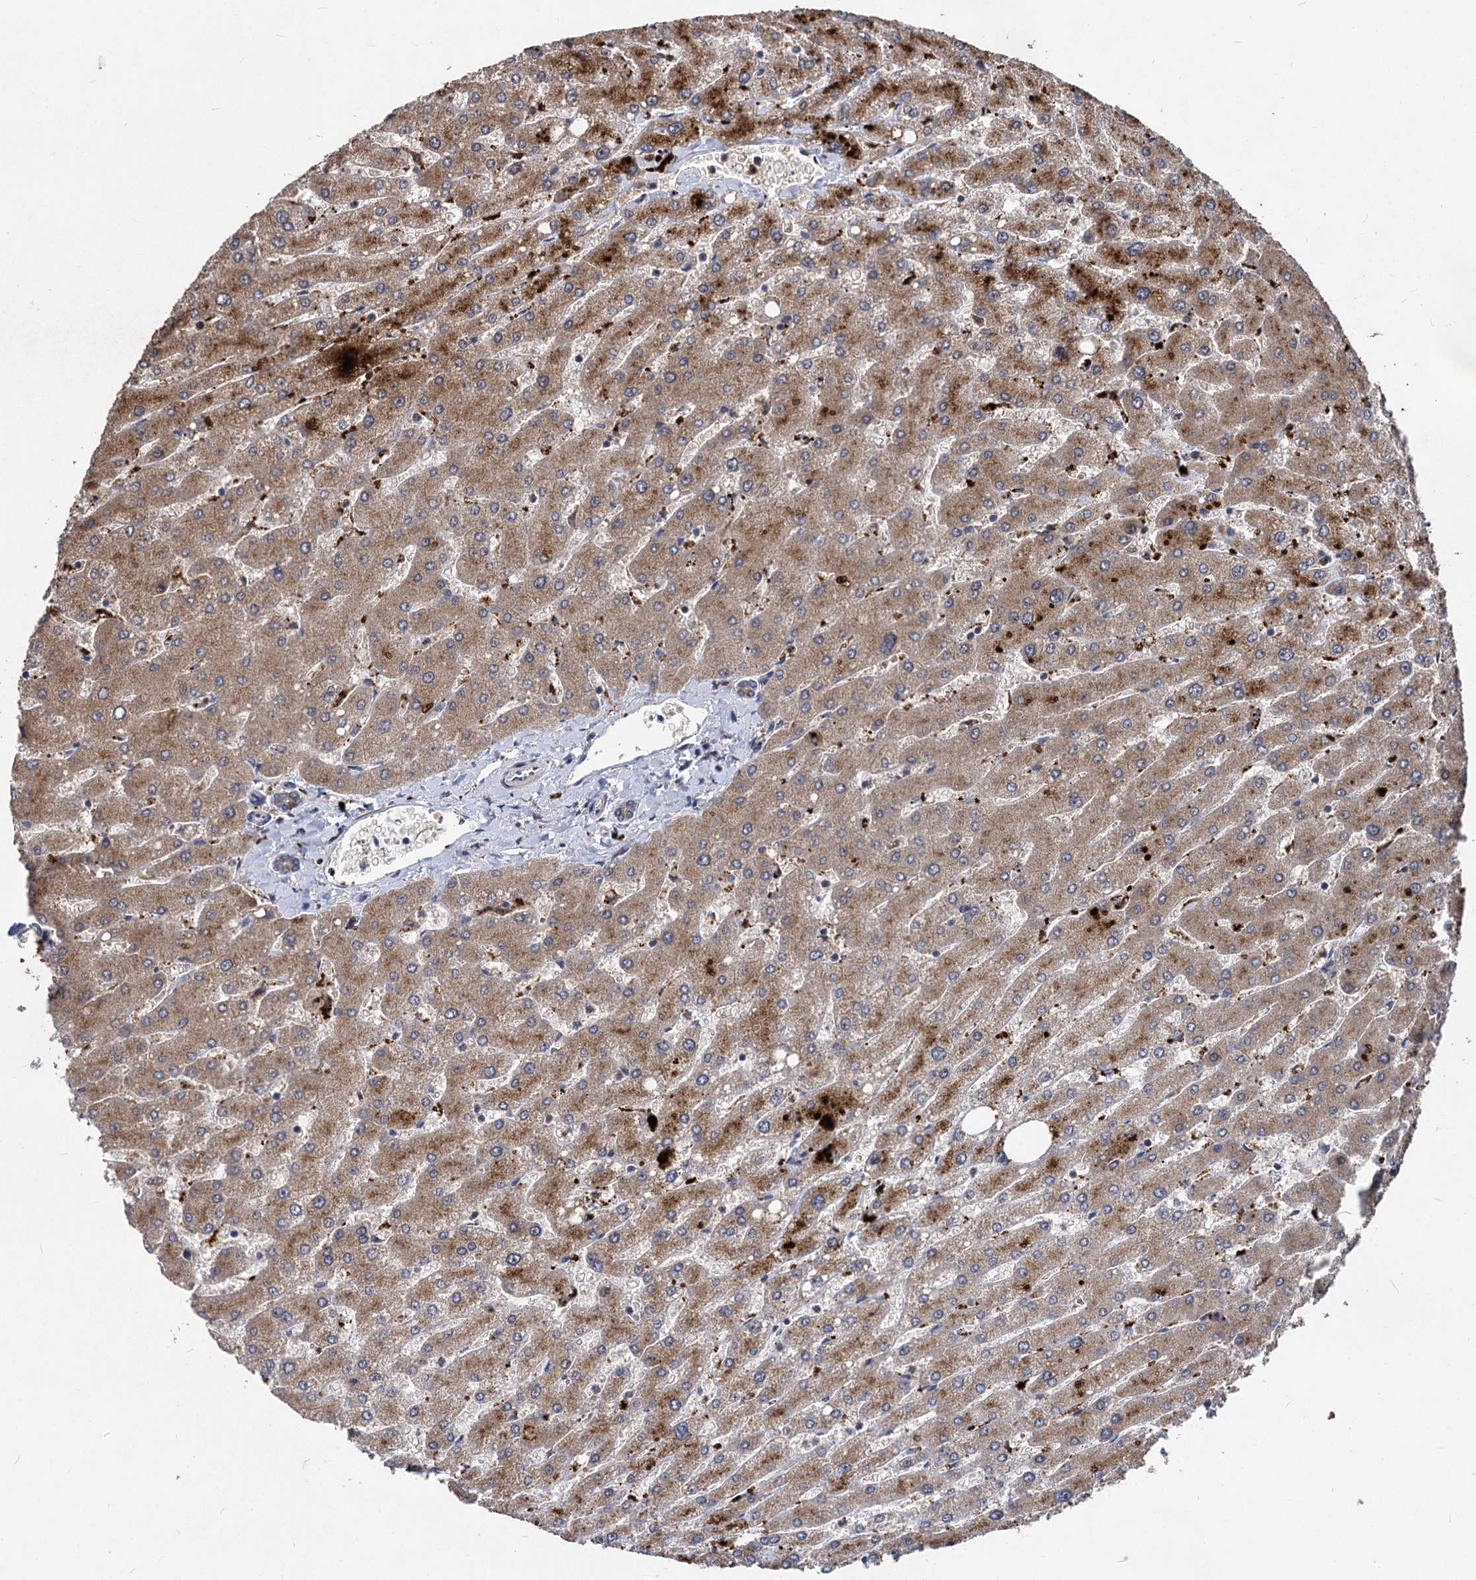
{"staining": {"intensity": "weak", "quantity": "25%-75%", "location": "cytoplasmic/membranous"}, "tissue": "liver", "cell_type": "Cholangiocytes", "image_type": "normal", "snomed": [{"axis": "morphology", "description": "Normal tissue, NOS"}, {"axis": "topography", "description": "Liver"}], "caption": "Immunohistochemistry (IHC) (DAB (3,3'-diaminobenzidine)) staining of unremarkable human liver exhibits weak cytoplasmic/membranous protein expression in about 25%-75% of cholangiocytes. (Stains: DAB in brown, nuclei in blue, Microscopy: brightfield microscopy at high magnification).", "gene": "BCL2L2", "patient": {"sex": "male", "age": 55}}